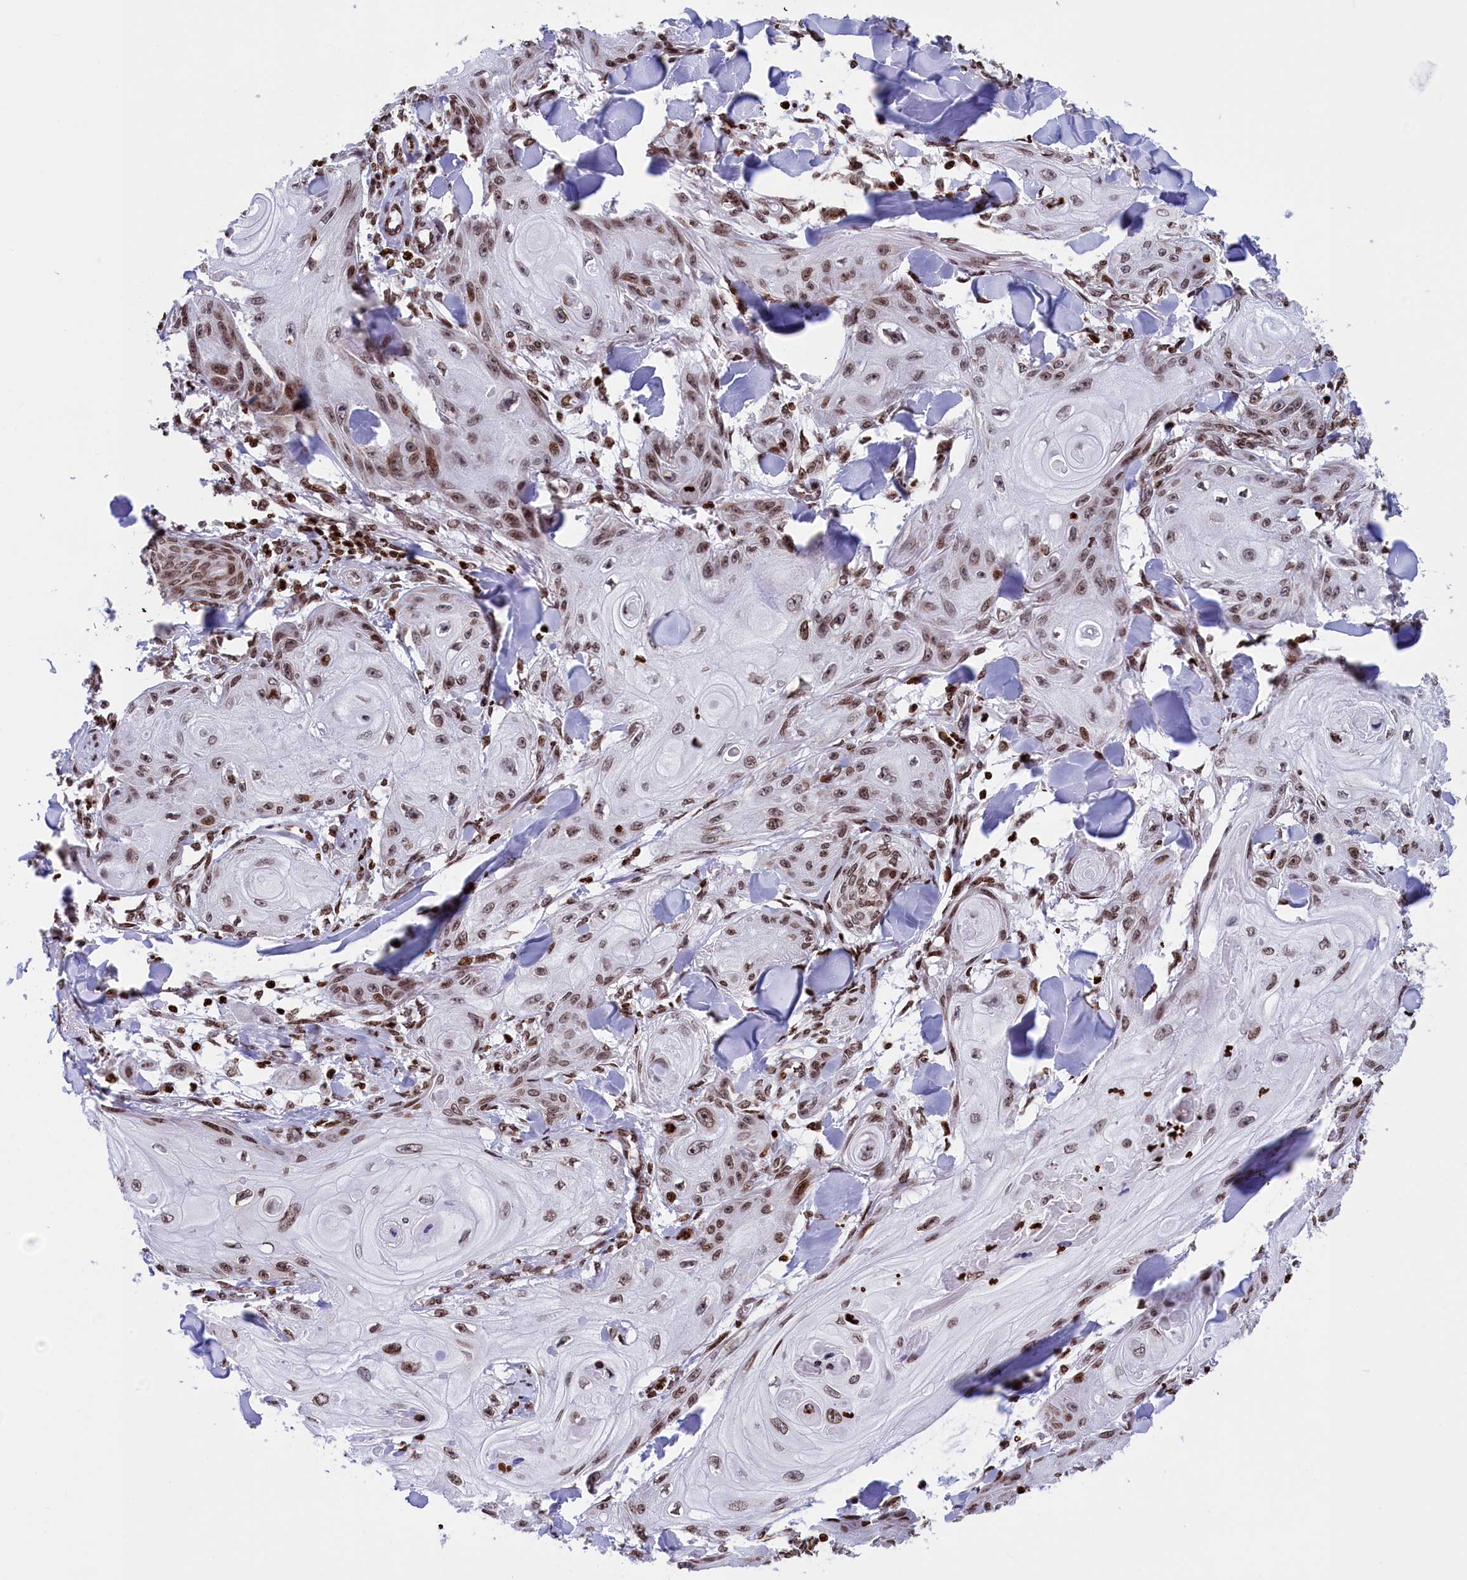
{"staining": {"intensity": "moderate", "quantity": ">75%", "location": "nuclear"}, "tissue": "skin cancer", "cell_type": "Tumor cells", "image_type": "cancer", "snomed": [{"axis": "morphology", "description": "Squamous cell carcinoma, NOS"}, {"axis": "topography", "description": "Skin"}], "caption": "An immunohistochemistry (IHC) photomicrograph of neoplastic tissue is shown. Protein staining in brown highlights moderate nuclear positivity in skin squamous cell carcinoma within tumor cells.", "gene": "TIMM29", "patient": {"sex": "male", "age": 74}}